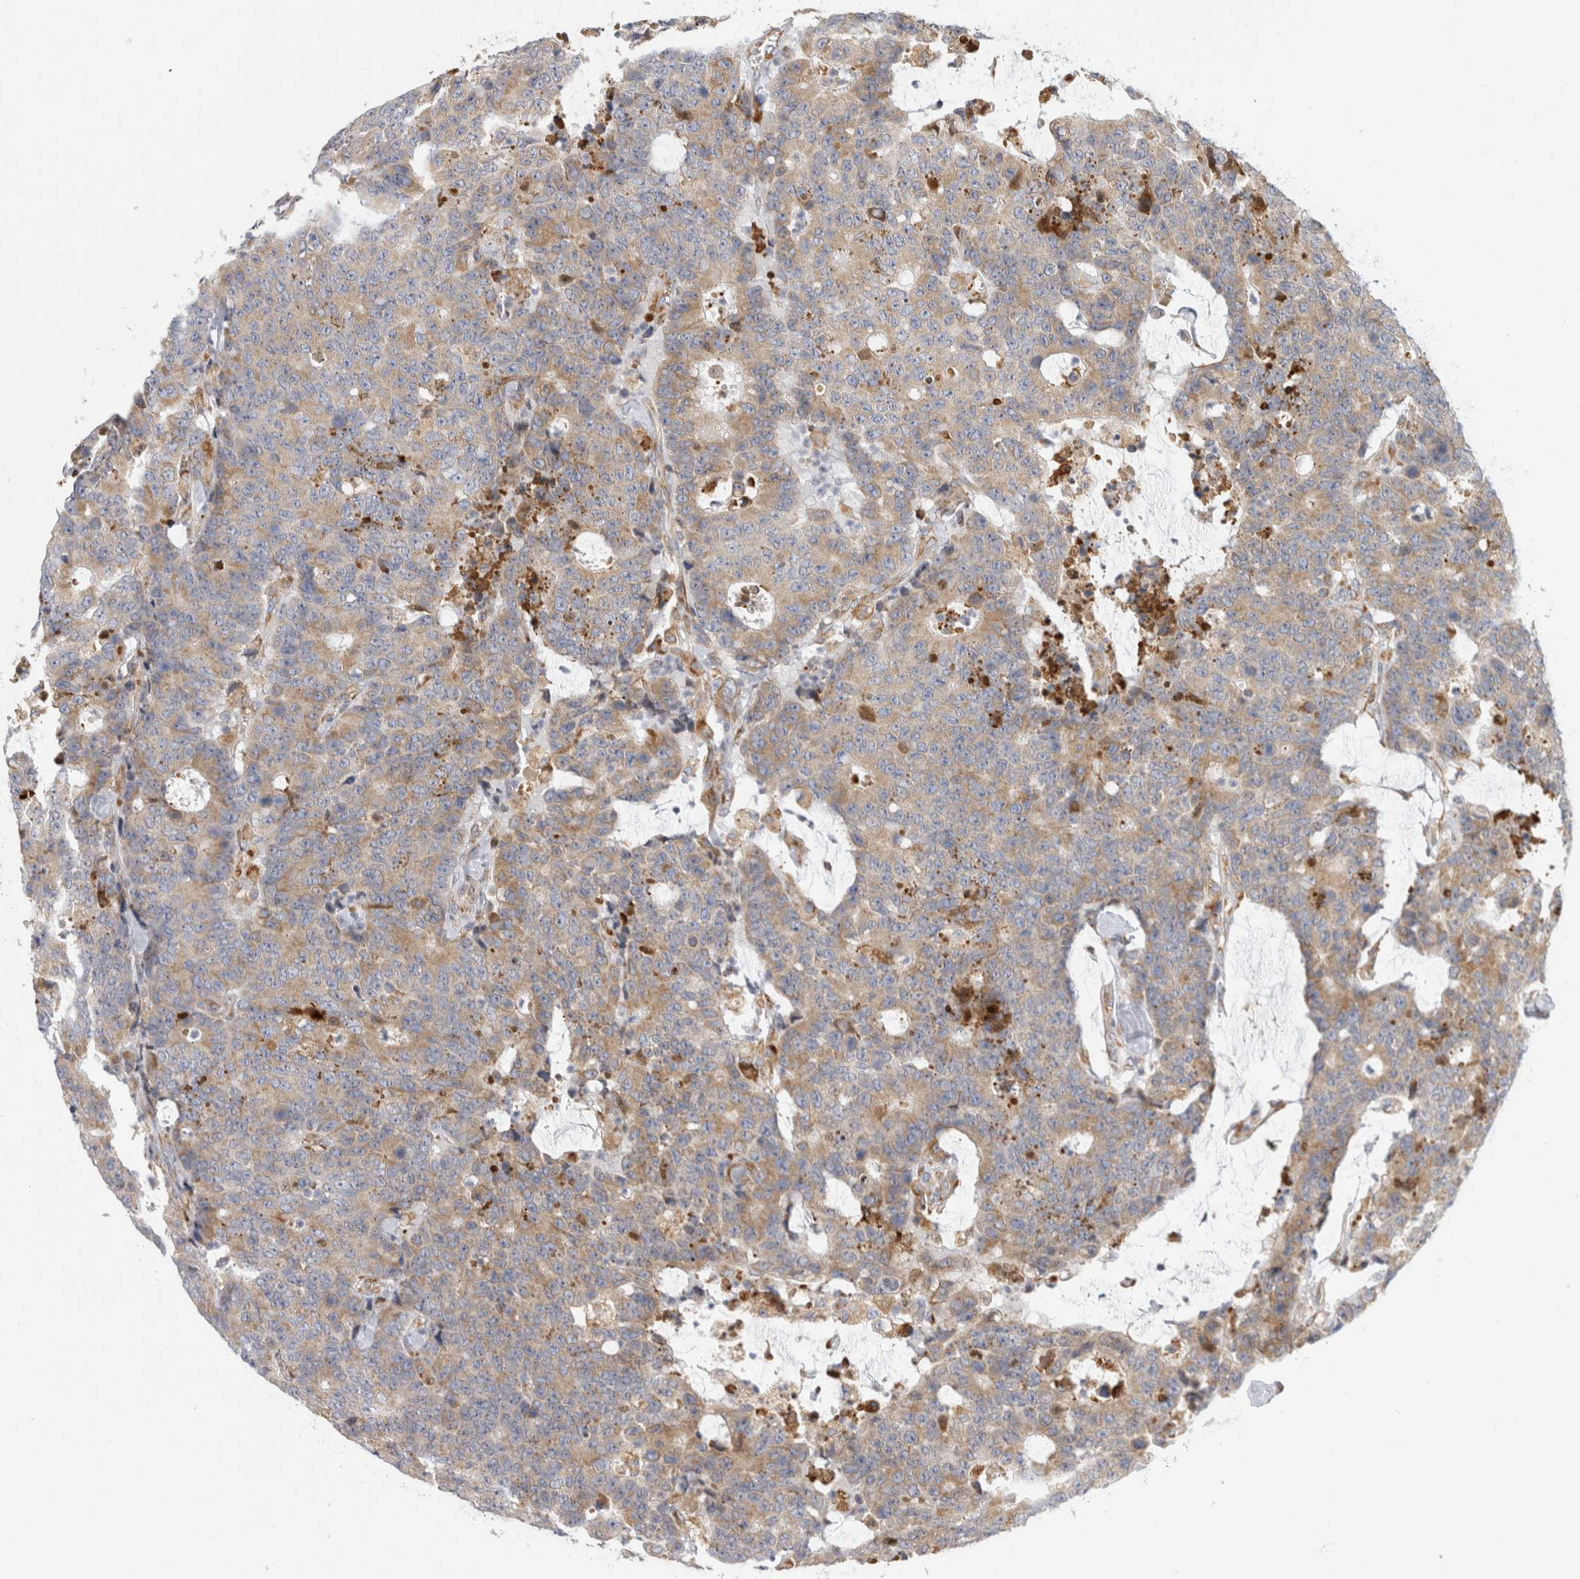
{"staining": {"intensity": "moderate", "quantity": ">75%", "location": "cytoplasmic/membranous"}, "tissue": "colorectal cancer", "cell_type": "Tumor cells", "image_type": "cancer", "snomed": [{"axis": "morphology", "description": "Adenocarcinoma, NOS"}, {"axis": "topography", "description": "Colon"}], "caption": "This is a micrograph of IHC staining of colorectal cancer, which shows moderate positivity in the cytoplasmic/membranous of tumor cells.", "gene": "RPN2", "patient": {"sex": "female", "age": 86}}